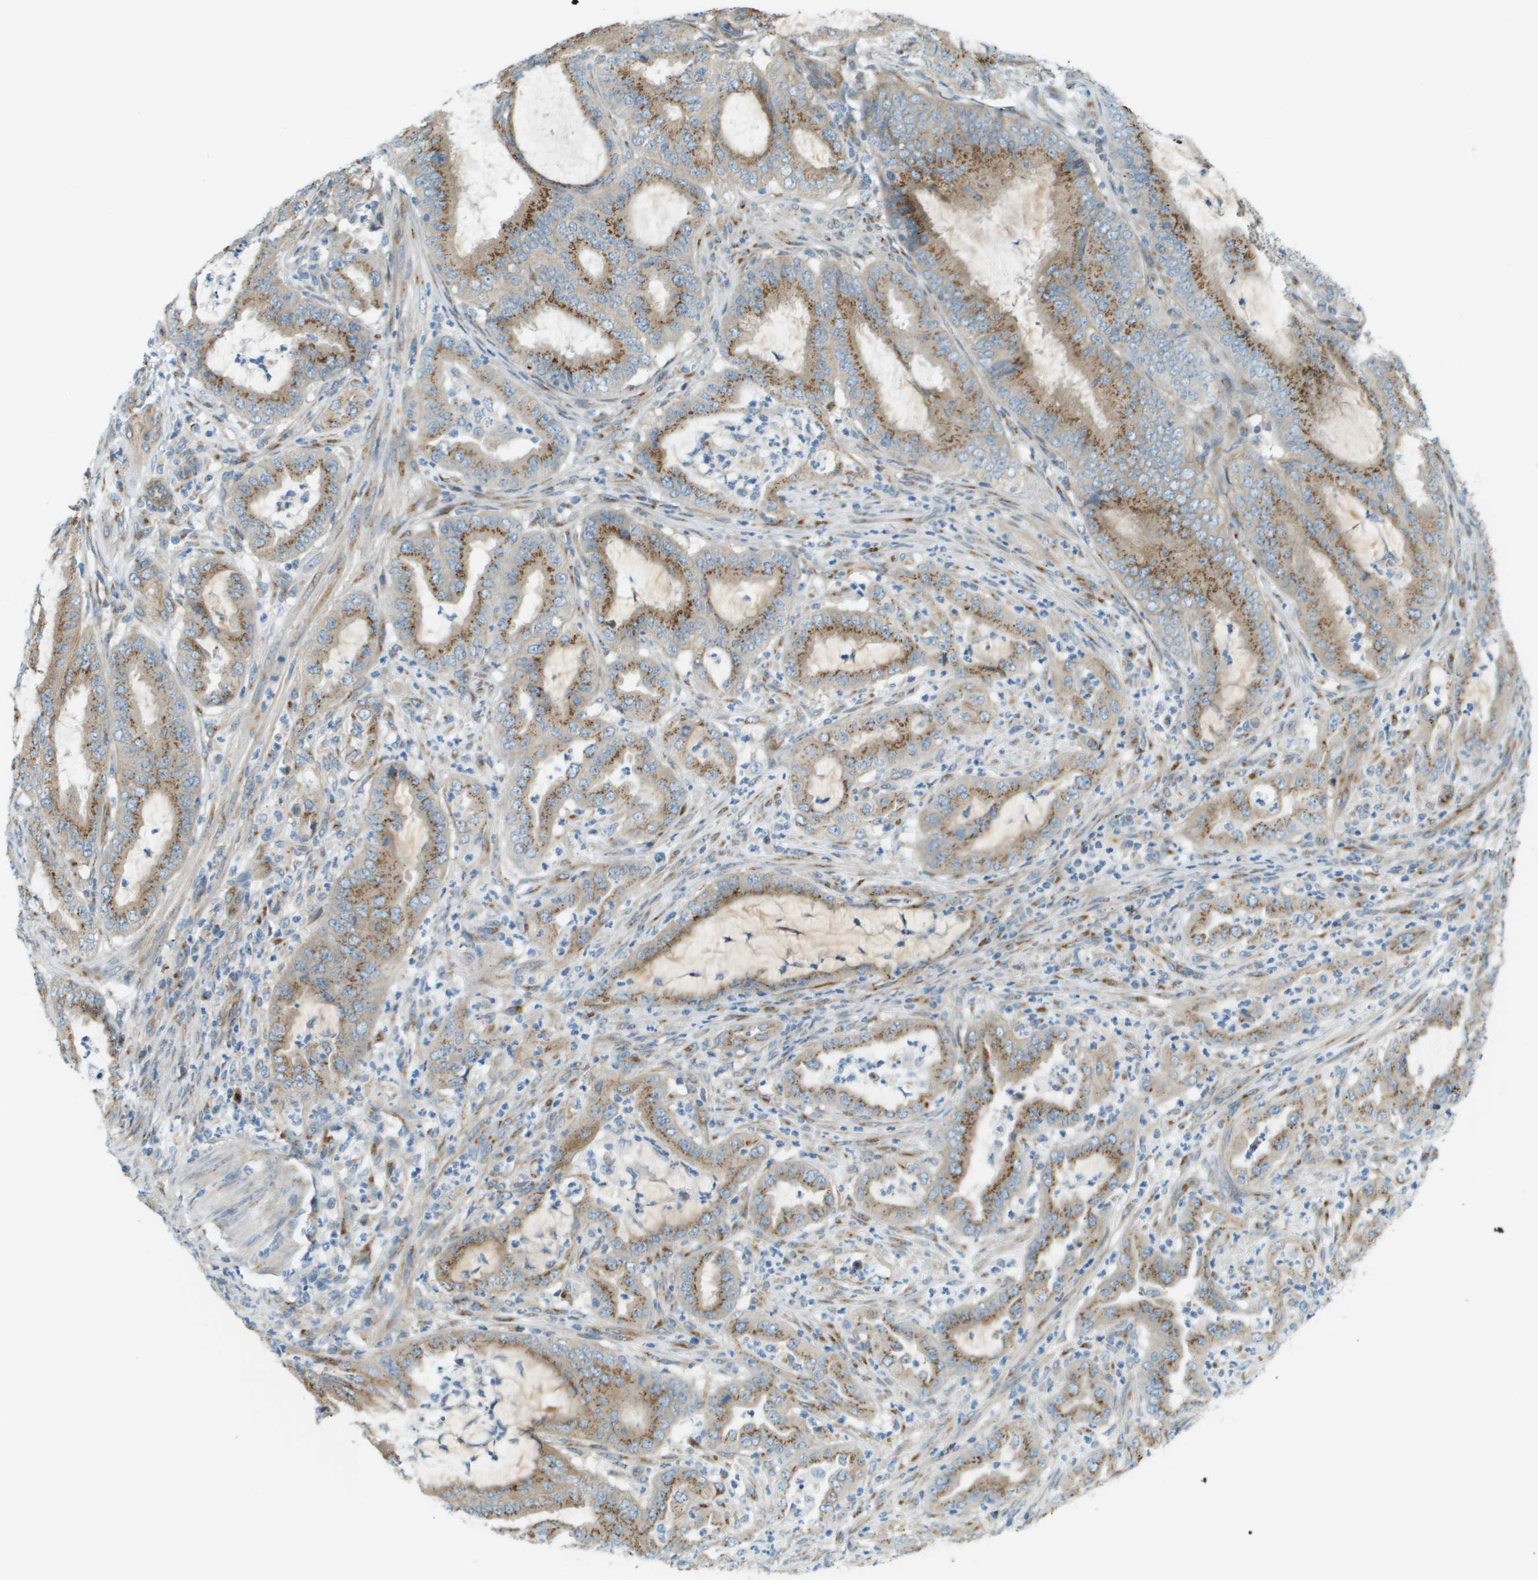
{"staining": {"intensity": "moderate", "quantity": ">75%", "location": "cytoplasmic/membranous"}, "tissue": "endometrial cancer", "cell_type": "Tumor cells", "image_type": "cancer", "snomed": [{"axis": "morphology", "description": "Adenocarcinoma, NOS"}, {"axis": "topography", "description": "Endometrium"}], "caption": "Protein expression analysis of endometrial cancer exhibits moderate cytoplasmic/membranous positivity in about >75% of tumor cells.", "gene": "ACBD3", "patient": {"sex": "female", "age": 70}}